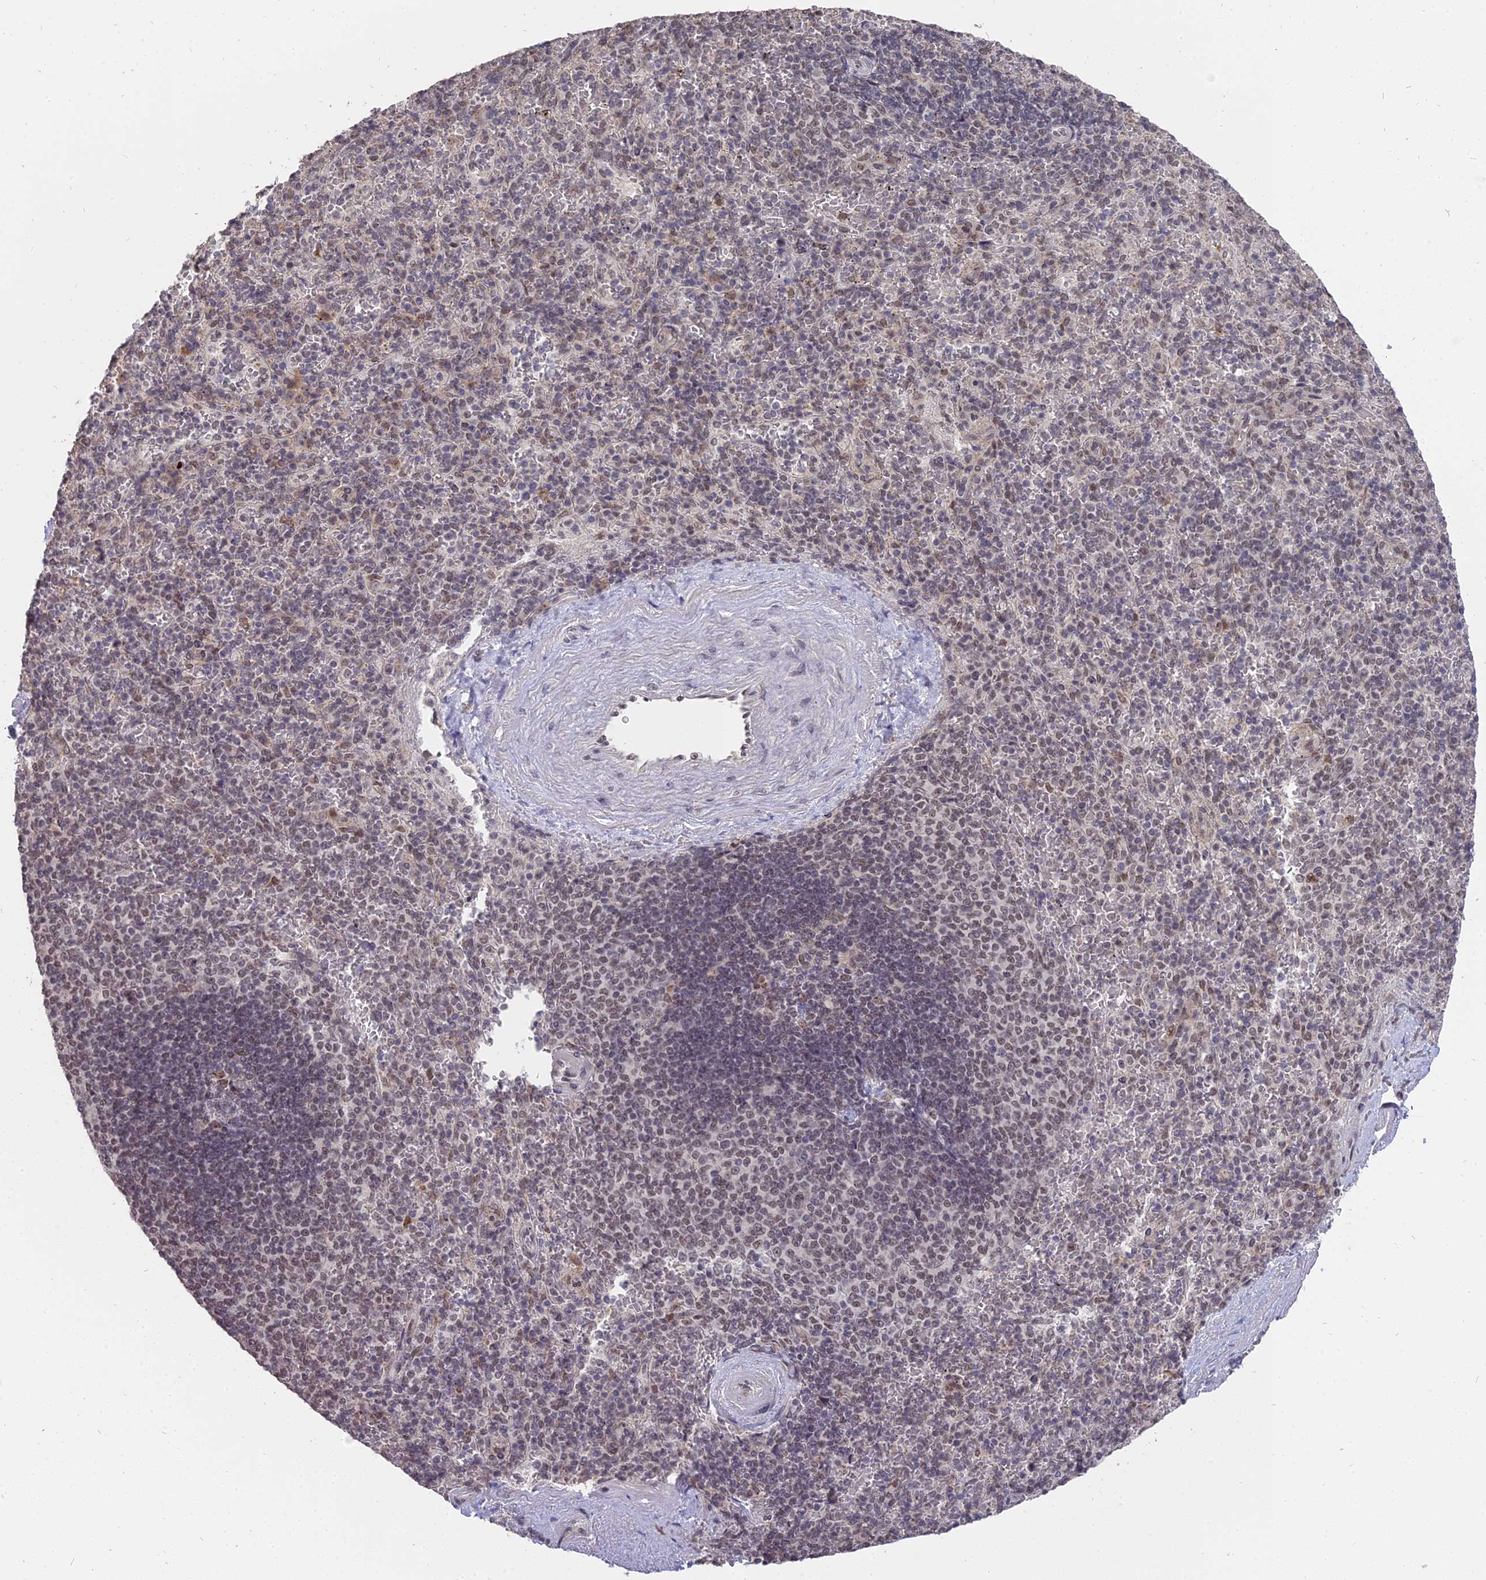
{"staining": {"intensity": "weak", "quantity": "25%-75%", "location": "nuclear"}, "tissue": "spleen", "cell_type": "Cells in red pulp", "image_type": "normal", "snomed": [{"axis": "morphology", "description": "Normal tissue, NOS"}, {"axis": "topography", "description": "Spleen"}], "caption": "Brown immunohistochemical staining in unremarkable human spleen displays weak nuclear staining in approximately 25%-75% of cells in red pulp. Immunohistochemistry (ihc) stains the protein of interest in brown and the nuclei are stained blue.", "gene": "NR1H3", "patient": {"sex": "male", "age": 82}}